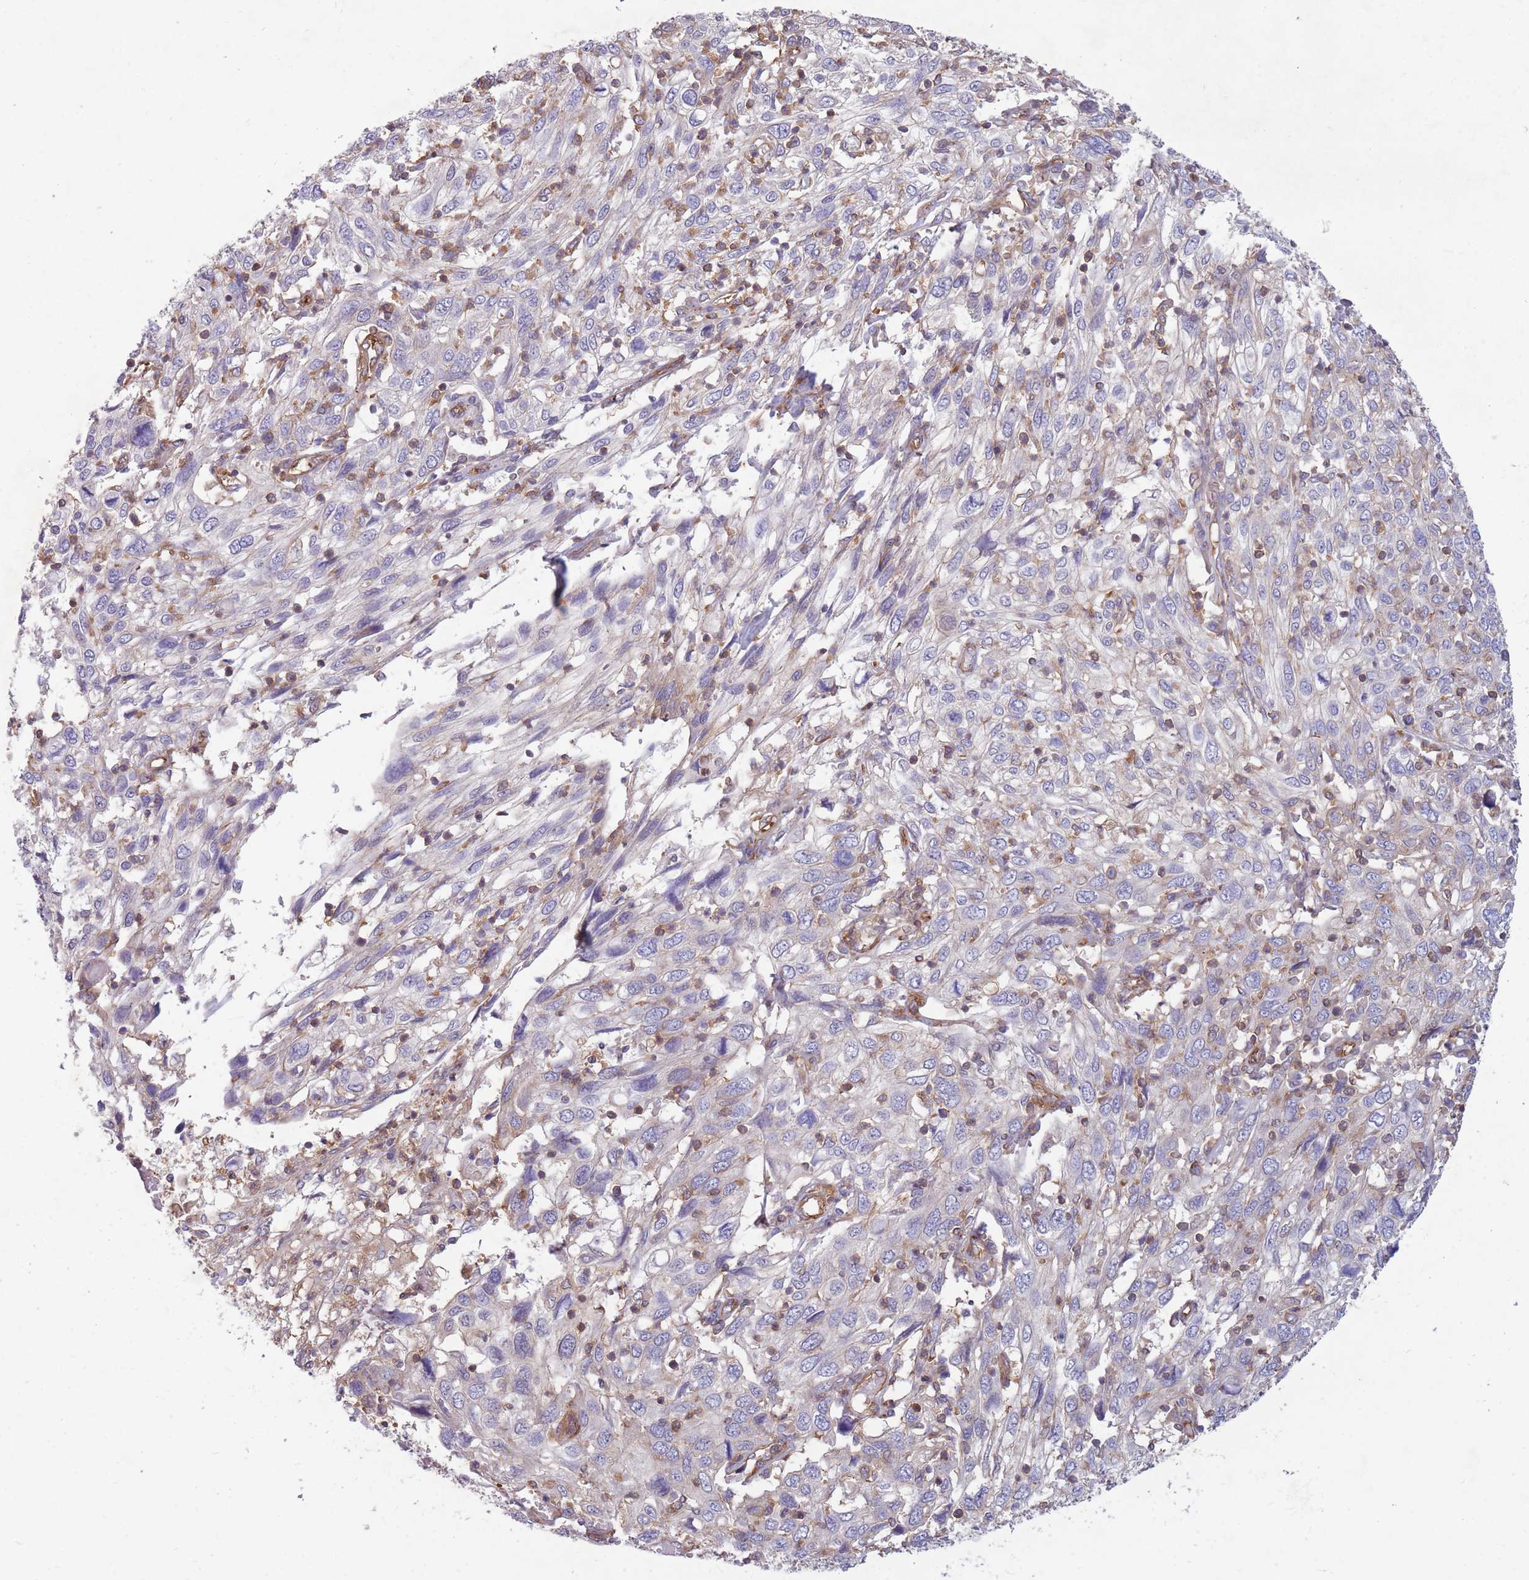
{"staining": {"intensity": "negative", "quantity": "none", "location": "none"}, "tissue": "cervical cancer", "cell_type": "Tumor cells", "image_type": "cancer", "snomed": [{"axis": "morphology", "description": "Squamous cell carcinoma, NOS"}, {"axis": "topography", "description": "Cervix"}], "caption": "Immunohistochemistry of human squamous cell carcinoma (cervical) exhibits no staining in tumor cells.", "gene": "GGA1", "patient": {"sex": "female", "age": 46}}